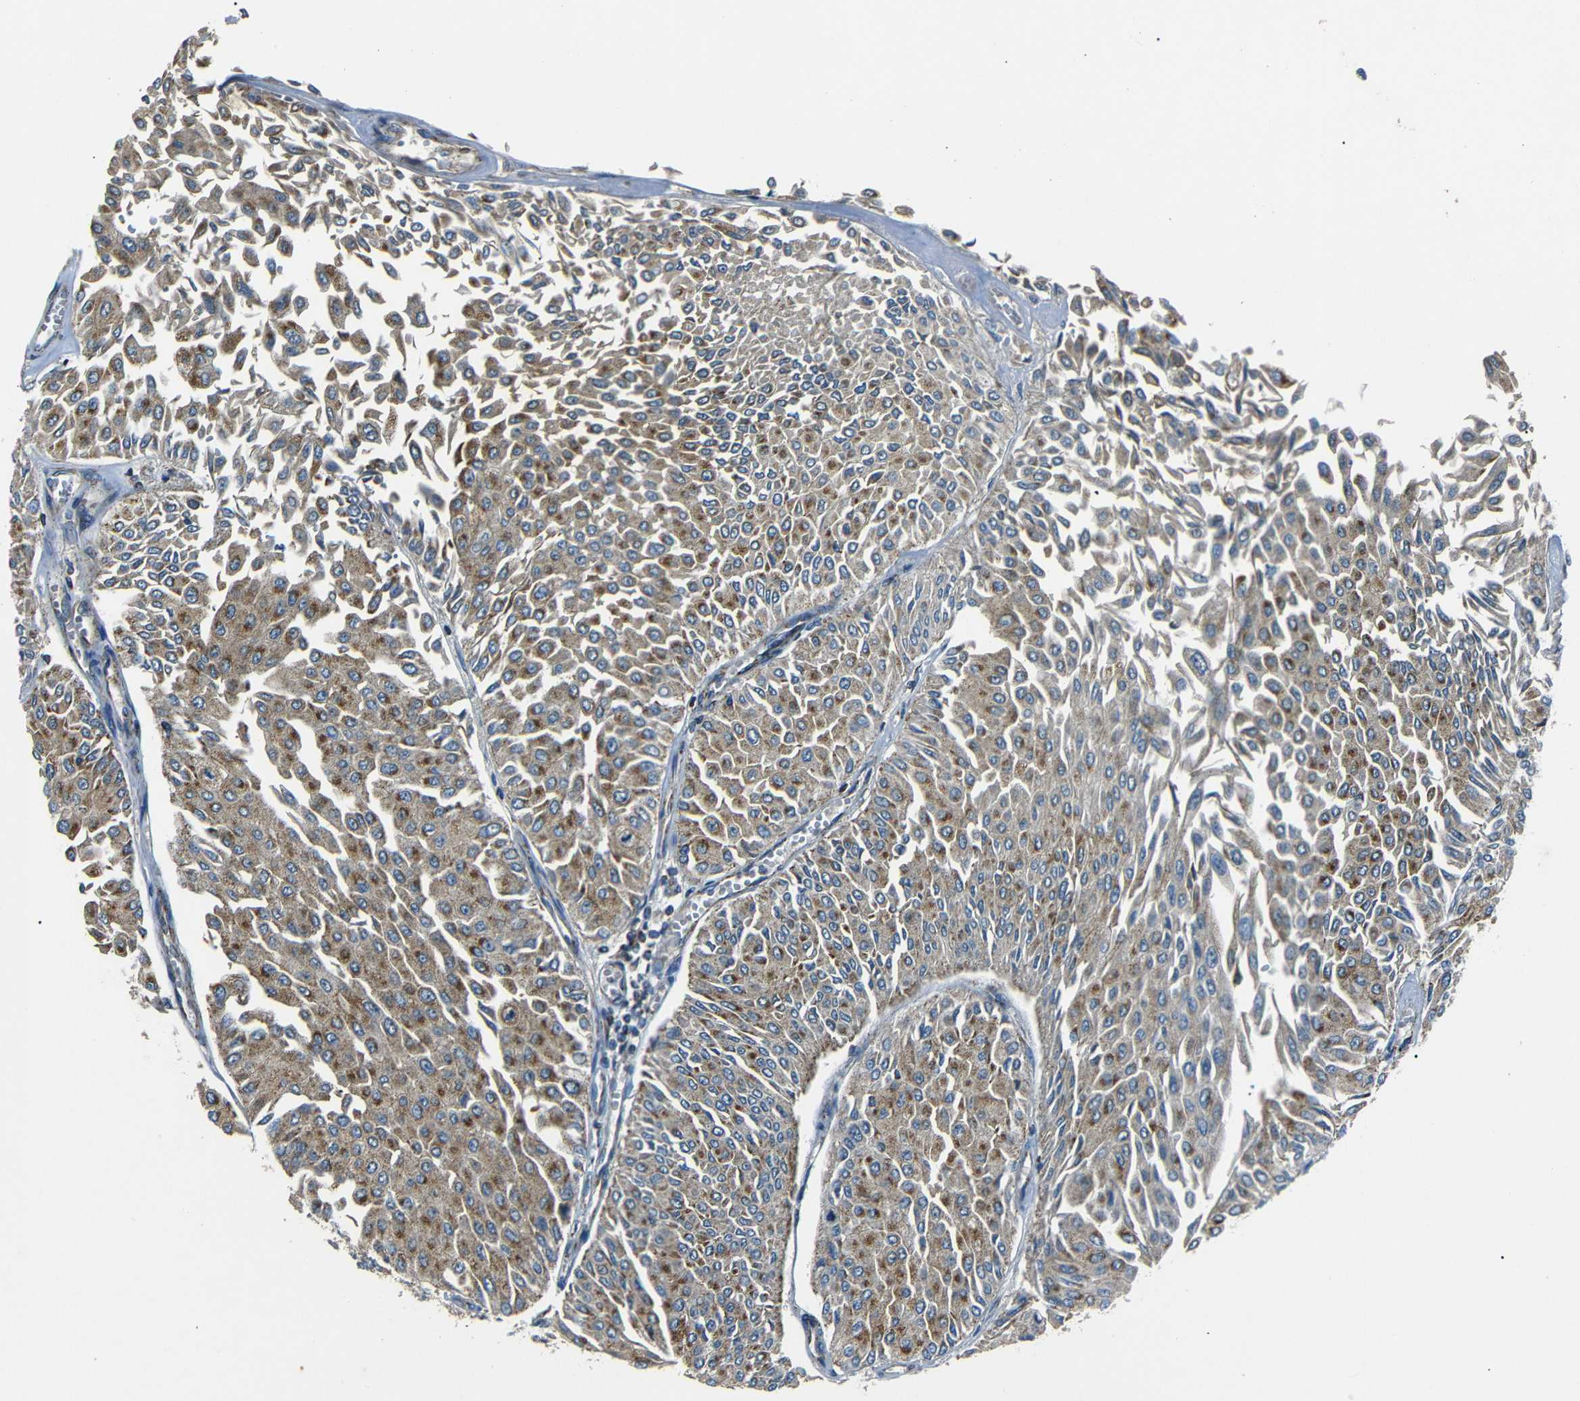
{"staining": {"intensity": "moderate", "quantity": ">75%", "location": "cytoplasmic/membranous"}, "tissue": "urothelial cancer", "cell_type": "Tumor cells", "image_type": "cancer", "snomed": [{"axis": "morphology", "description": "Urothelial carcinoma, Low grade"}, {"axis": "topography", "description": "Urinary bladder"}], "caption": "A medium amount of moderate cytoplasmic/membranous staining is seen in approximately >75% of tumor cells in urothelial cancer tissue.", "gene": "NETO2", "patient": {"sex": "male", "age": 67}}